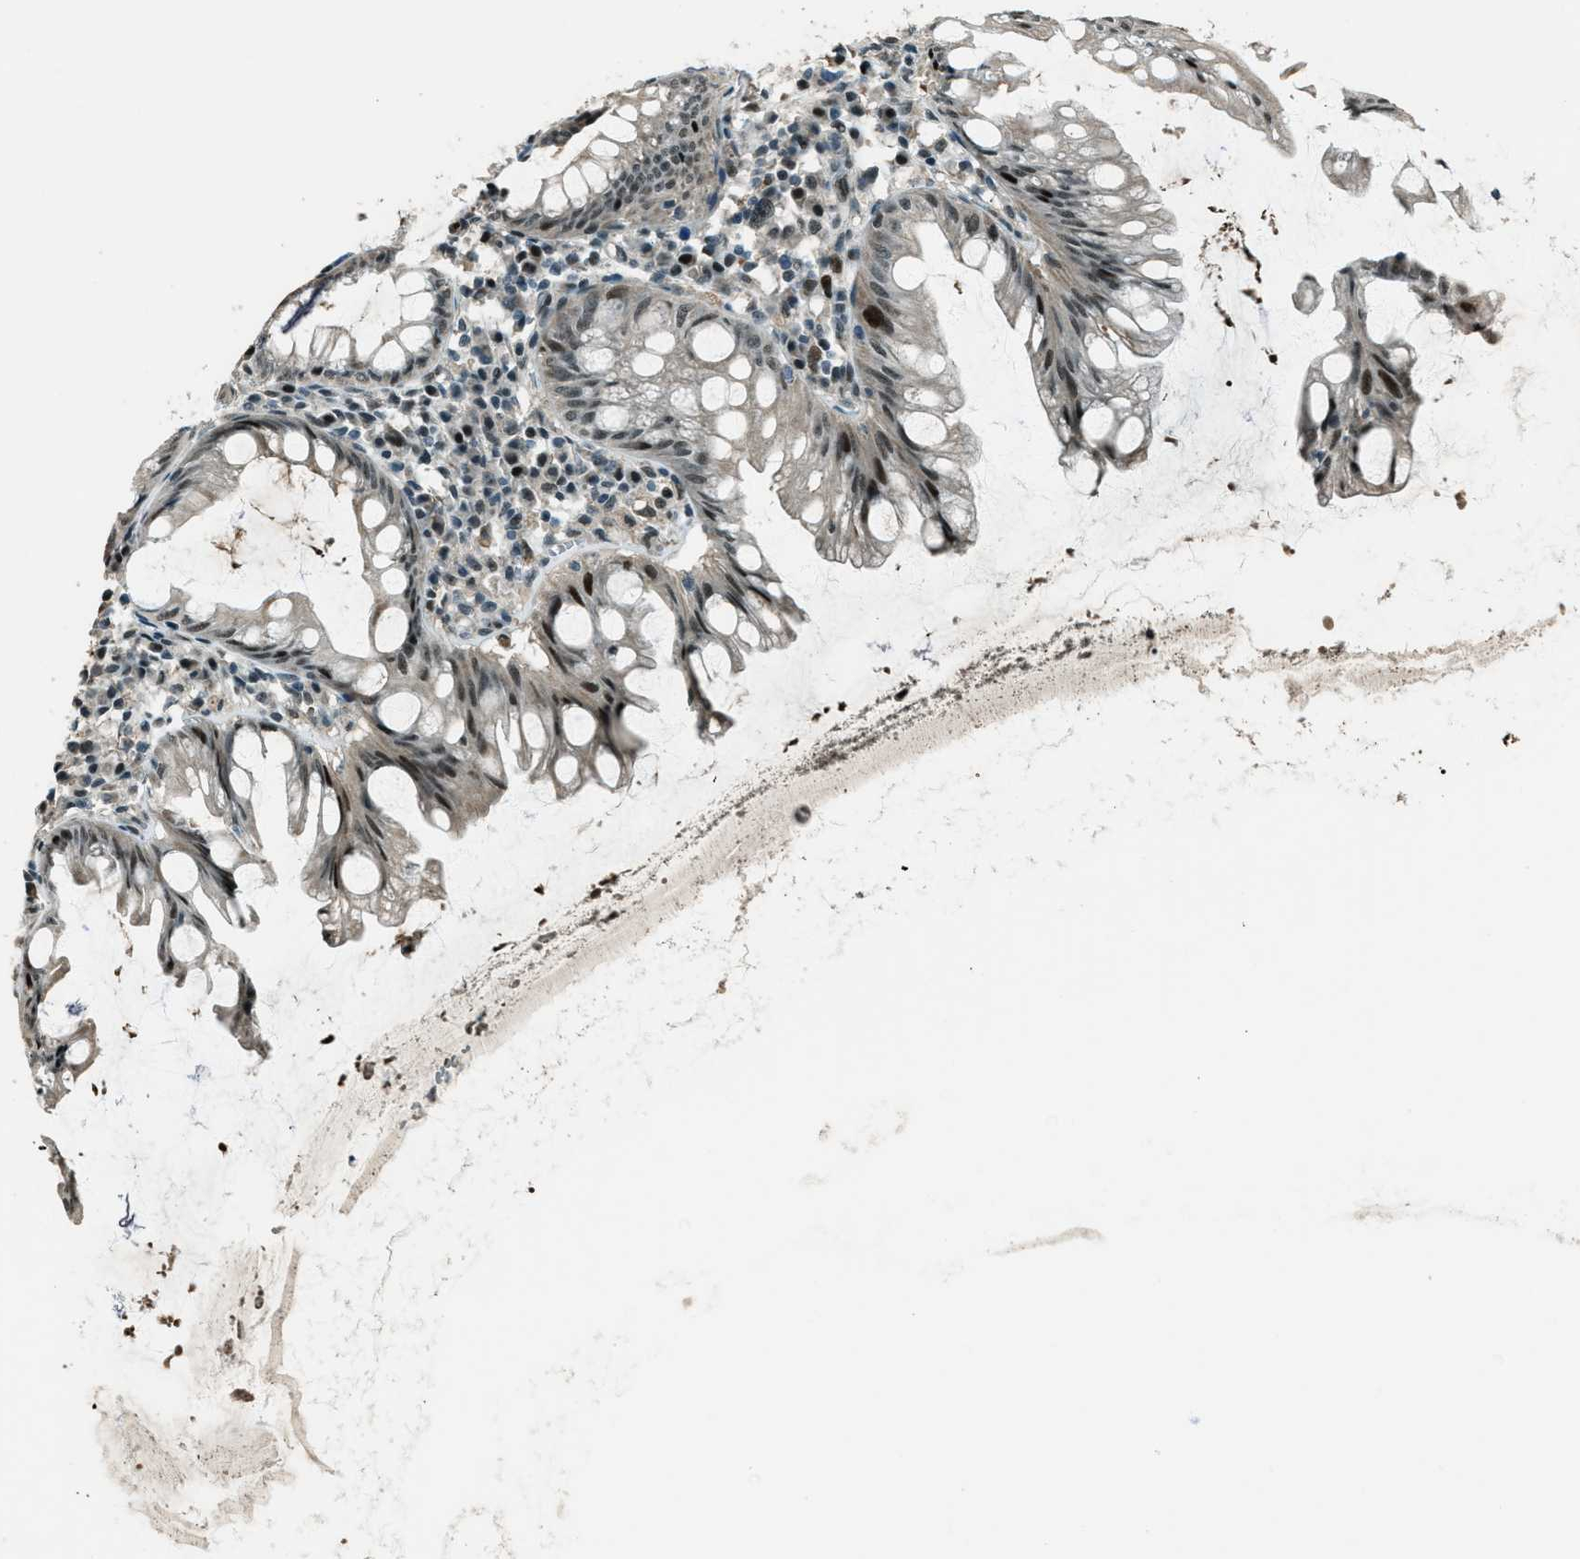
{"staining": {"intensity": "strong", "quantity": "<25%", "location": "cytoplasmic/membranous,nuclear"}, "tissue": "appendix", "cell_type": "Glandular cells", "image_type": "normal", "snomed": [{"axis": "morphology", "description": "Normal tissue, NOS"}, {"axis": "topography", "description": "Appendix"}], "caption": "This histopathology image shows unremarkable appendix stained with immunohistochemistry (IHC) to label a protein in brown. The cytoplasmic/membranous,nuclear of glandular cells show strong positivity for the protein. Nuclei are counter-stained blue.", "gene": "TARDBP", "patient": {"sex": "male", "age": 56}}